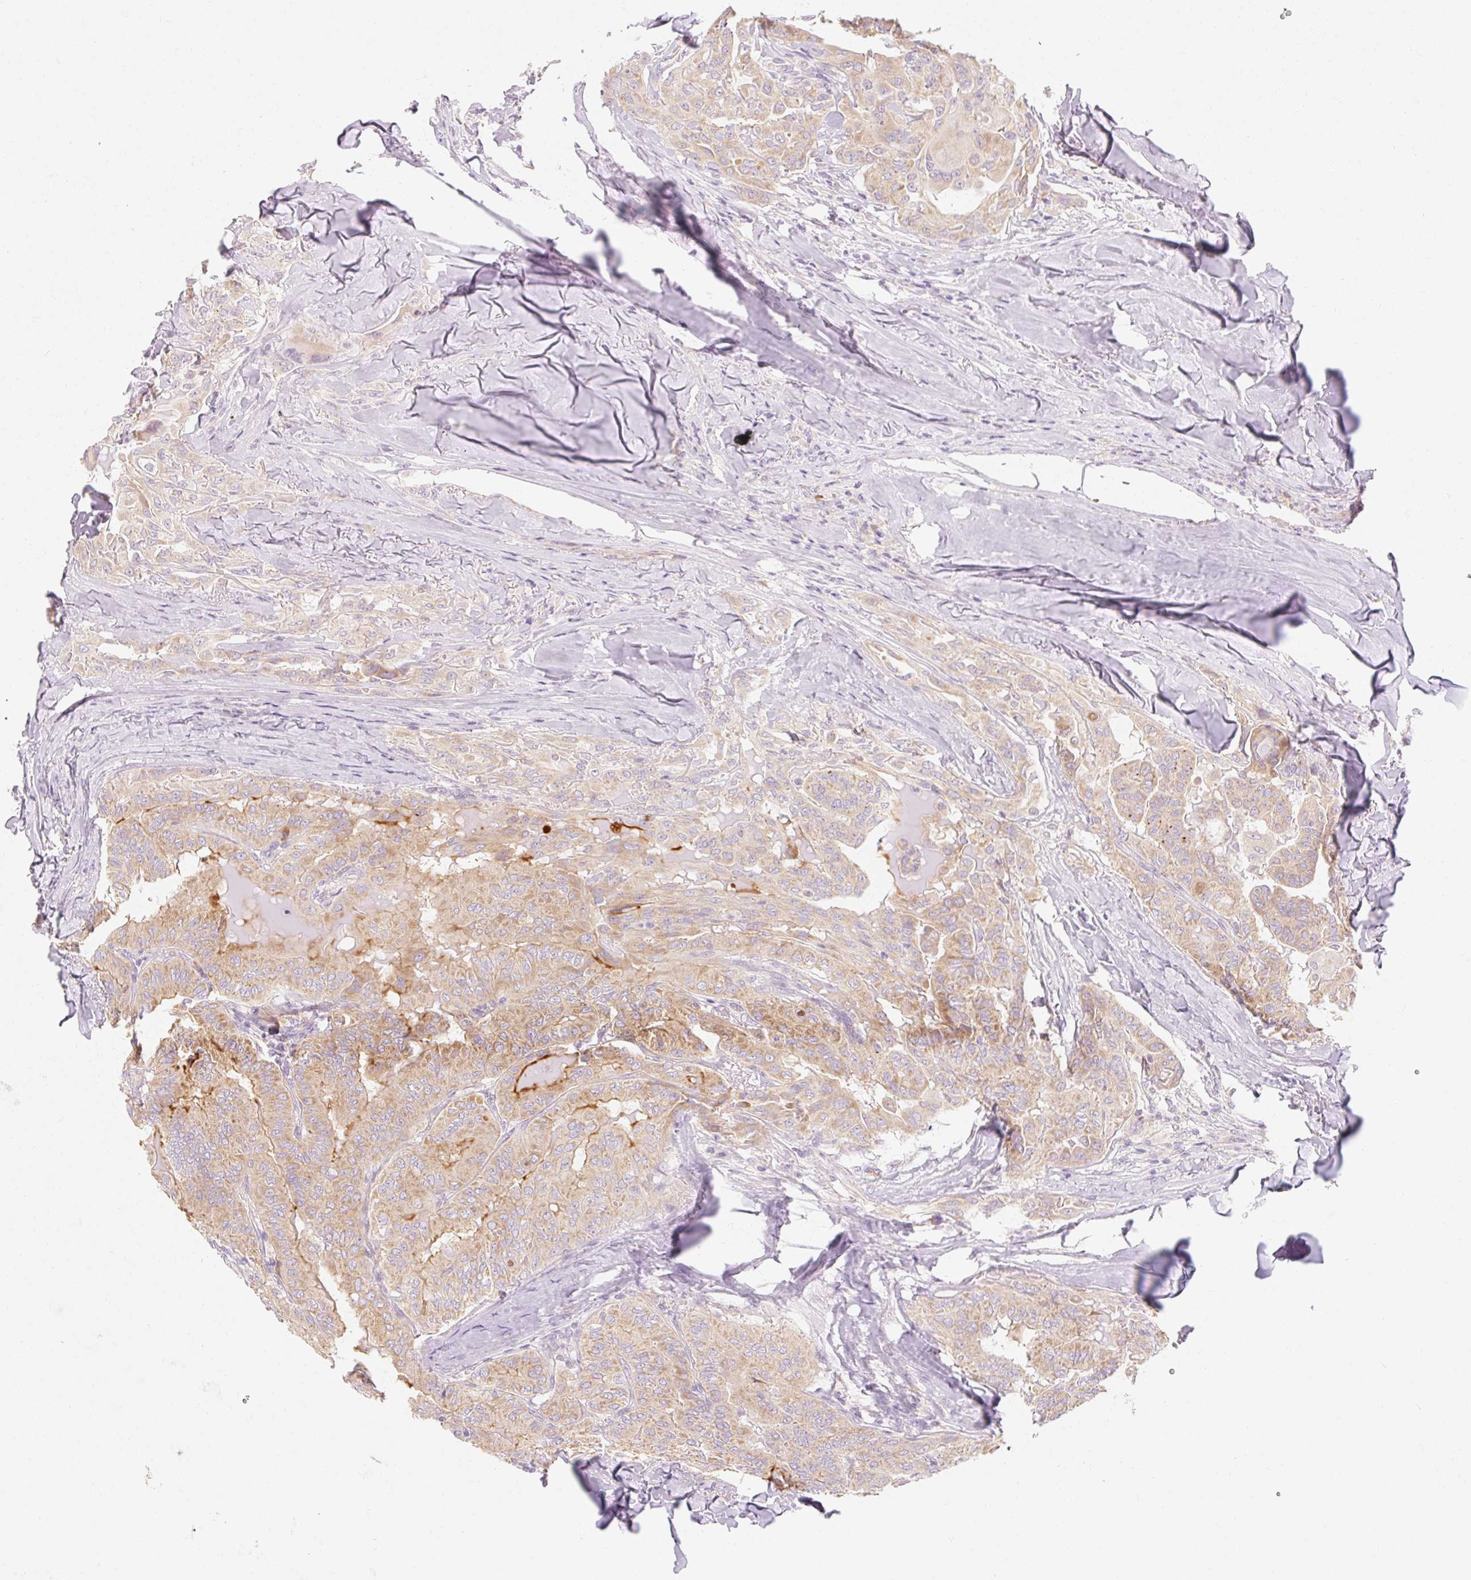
{"staining": {"intensity": "weak", "quantity": ">75%", "location": "cytoplasmic/membranous"}, "tissue": "thyroid cancer", "cell_type": "Tumor cells", "image_type": "cancer", "snomed": [{"axis": "morphology", "description": "Papillary adenocarcinoma, NOS"}, {"axis": "topography", "description": "Thyroid gland"}], "caption": "Immunohistochemical staining of thyroid papillary adenocarcinoma reveals weak cytoplasmic/membranous protein staining in about >75% of tumor cells.", "gene": "MYO1D", "patient": {"sex": "female", "age": 68}}